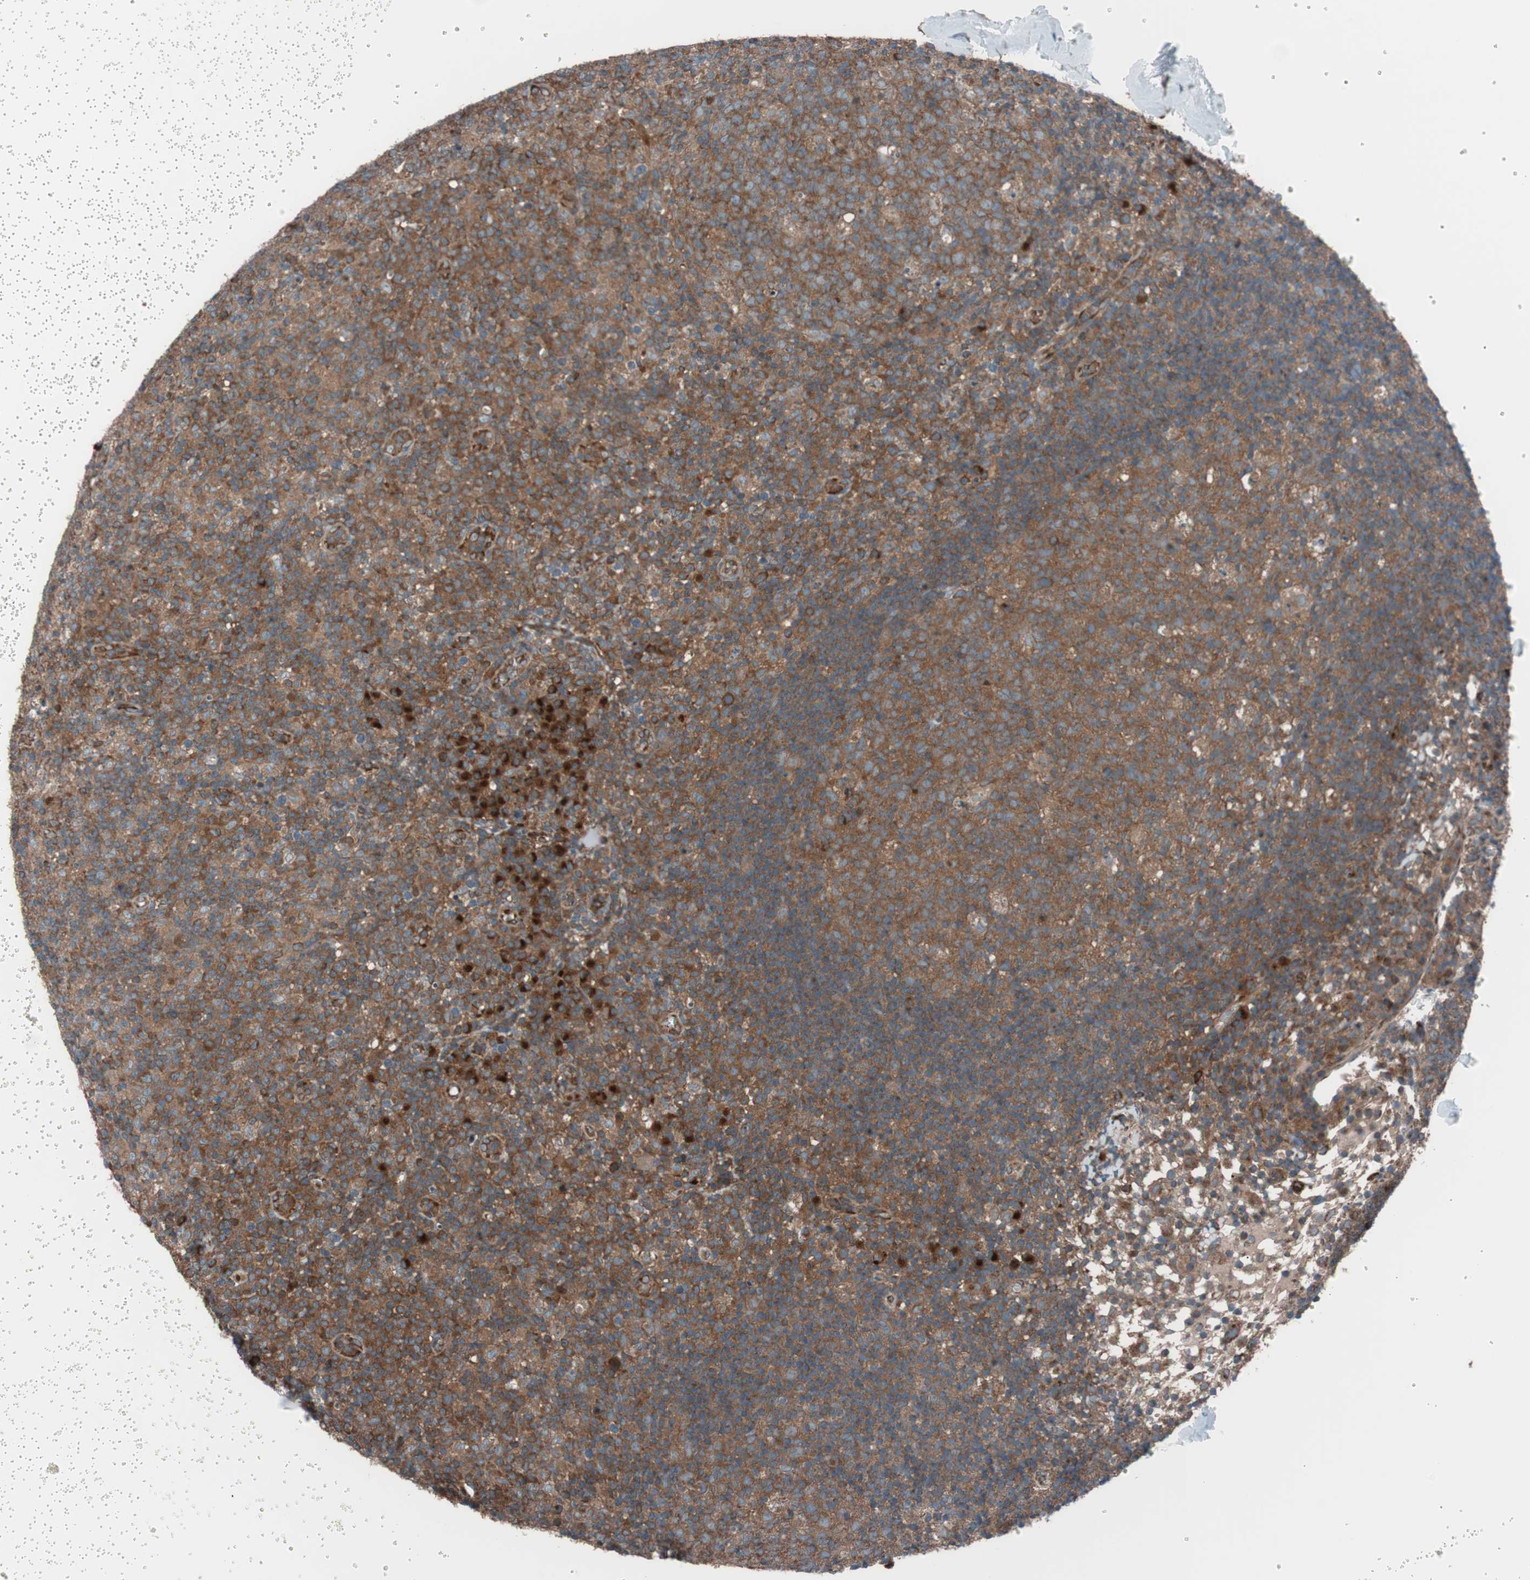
{"staining": {"intensity": "moderate", "quantity": ">75%", "location": "cytoplasmic/membranous"}, "tissue": "lymph node", "cell_type": "Germinal center cells", "image_type": "normal", "snomed": [{"axis": "morphology", "description": "Normal tissue, NOS"}, {"axis": "morphology", "description": "Inflammation, NOS"}, {"axis": "topography", "description": "Lymph node"}], "caption": "Lymph node stained for a protein (brown) demonstrates moderate cytoplasmic/membranous positive positivity in about >75% of germinal center cells.", "gene": "SEC31A", "patient": {"sex": "male", "age": 55}}